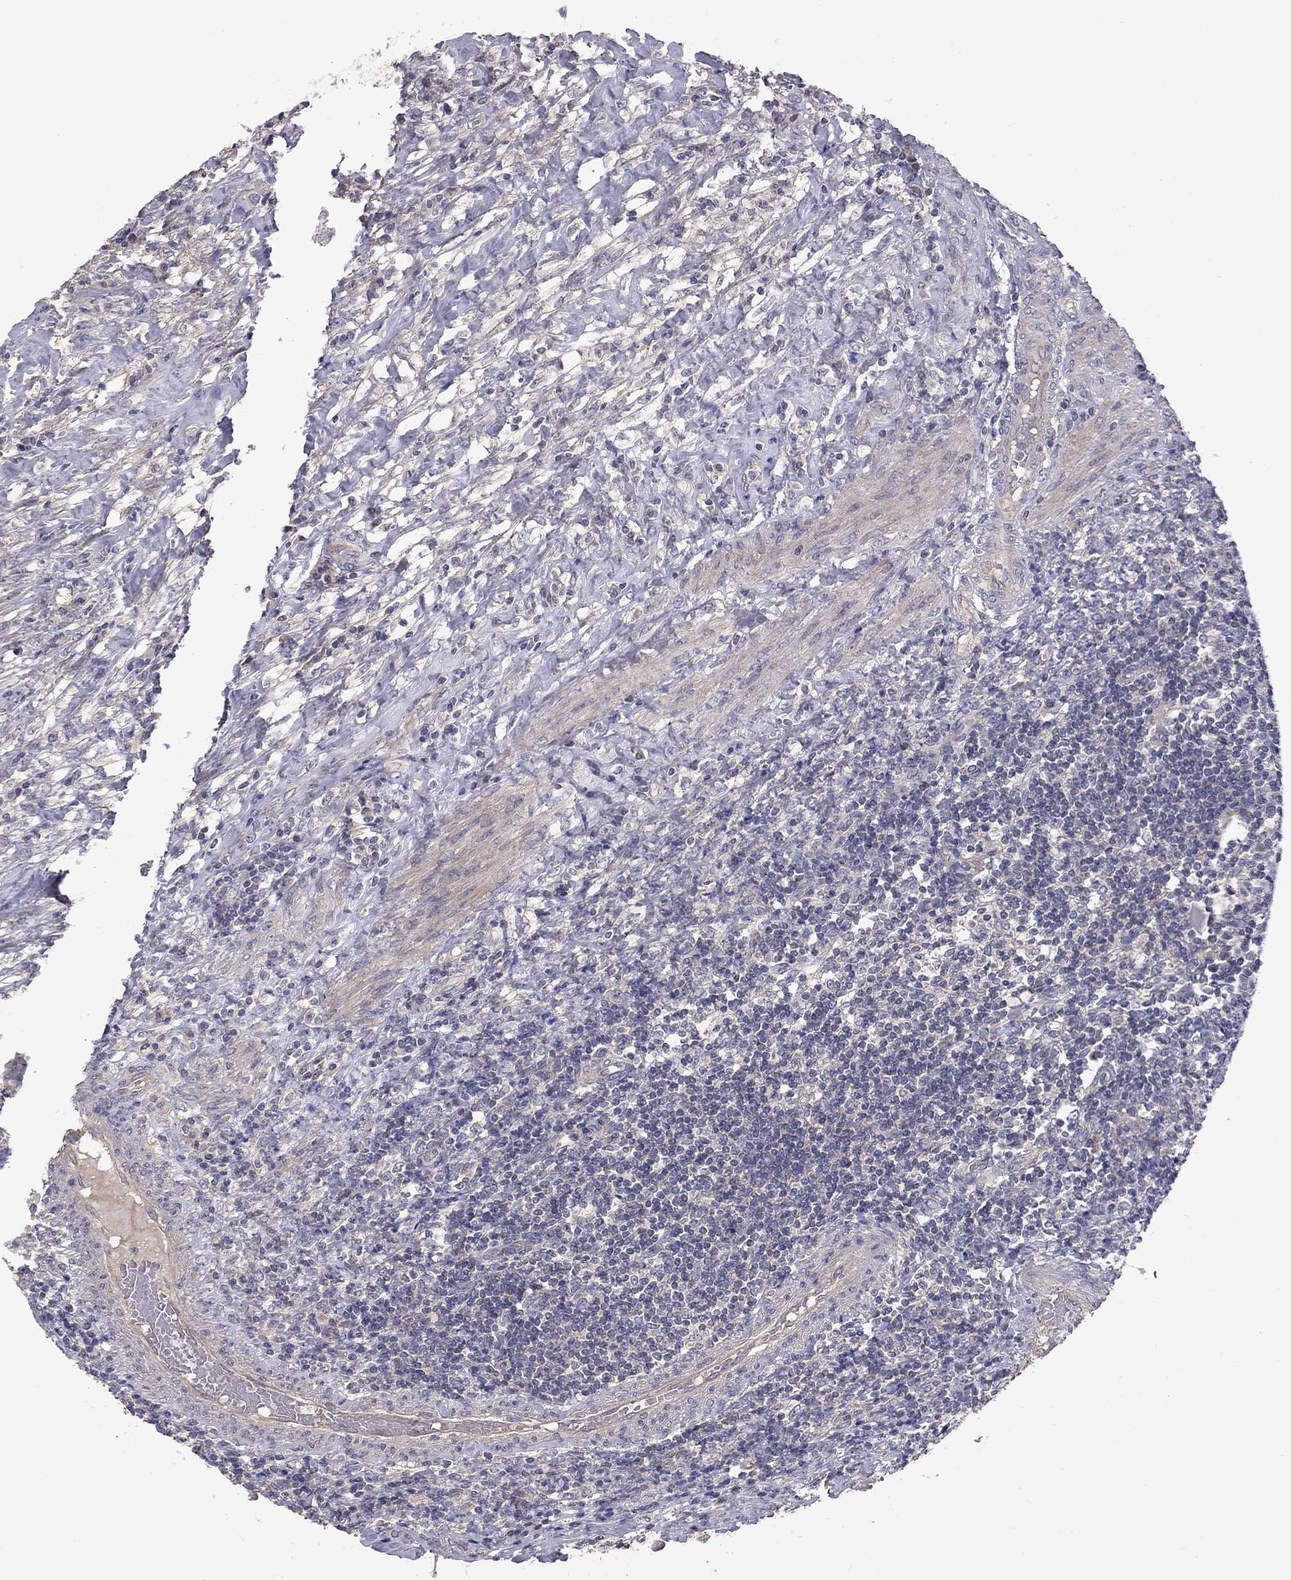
{"staining": {"intensity": "negative", "quantity": "none", "location": "none"}, "tissue": "testis cancer", "cell_type": "Tumor cells", "image_type": "cancer", "snomed": [{"axis": "morphology", "description": "Necrosis, NOS"}, {"axis": "morphology", "description": "Carcinoma, Embryonal, NOS"}, {"axis": "topography", "description": "Testis"}], "caption": "IHC micrograph of neoplastic tissue: human testis cancer stained with DAB (3,3'-diaminobenzidine) reveals no significant protein expression in tumor cells. The staining is performed using DAB brown chromogen with nuclei counter-stained in using hematoxylin.", "gene": "SLC39A14", "patient": {"sex": "male", "age": 19}}